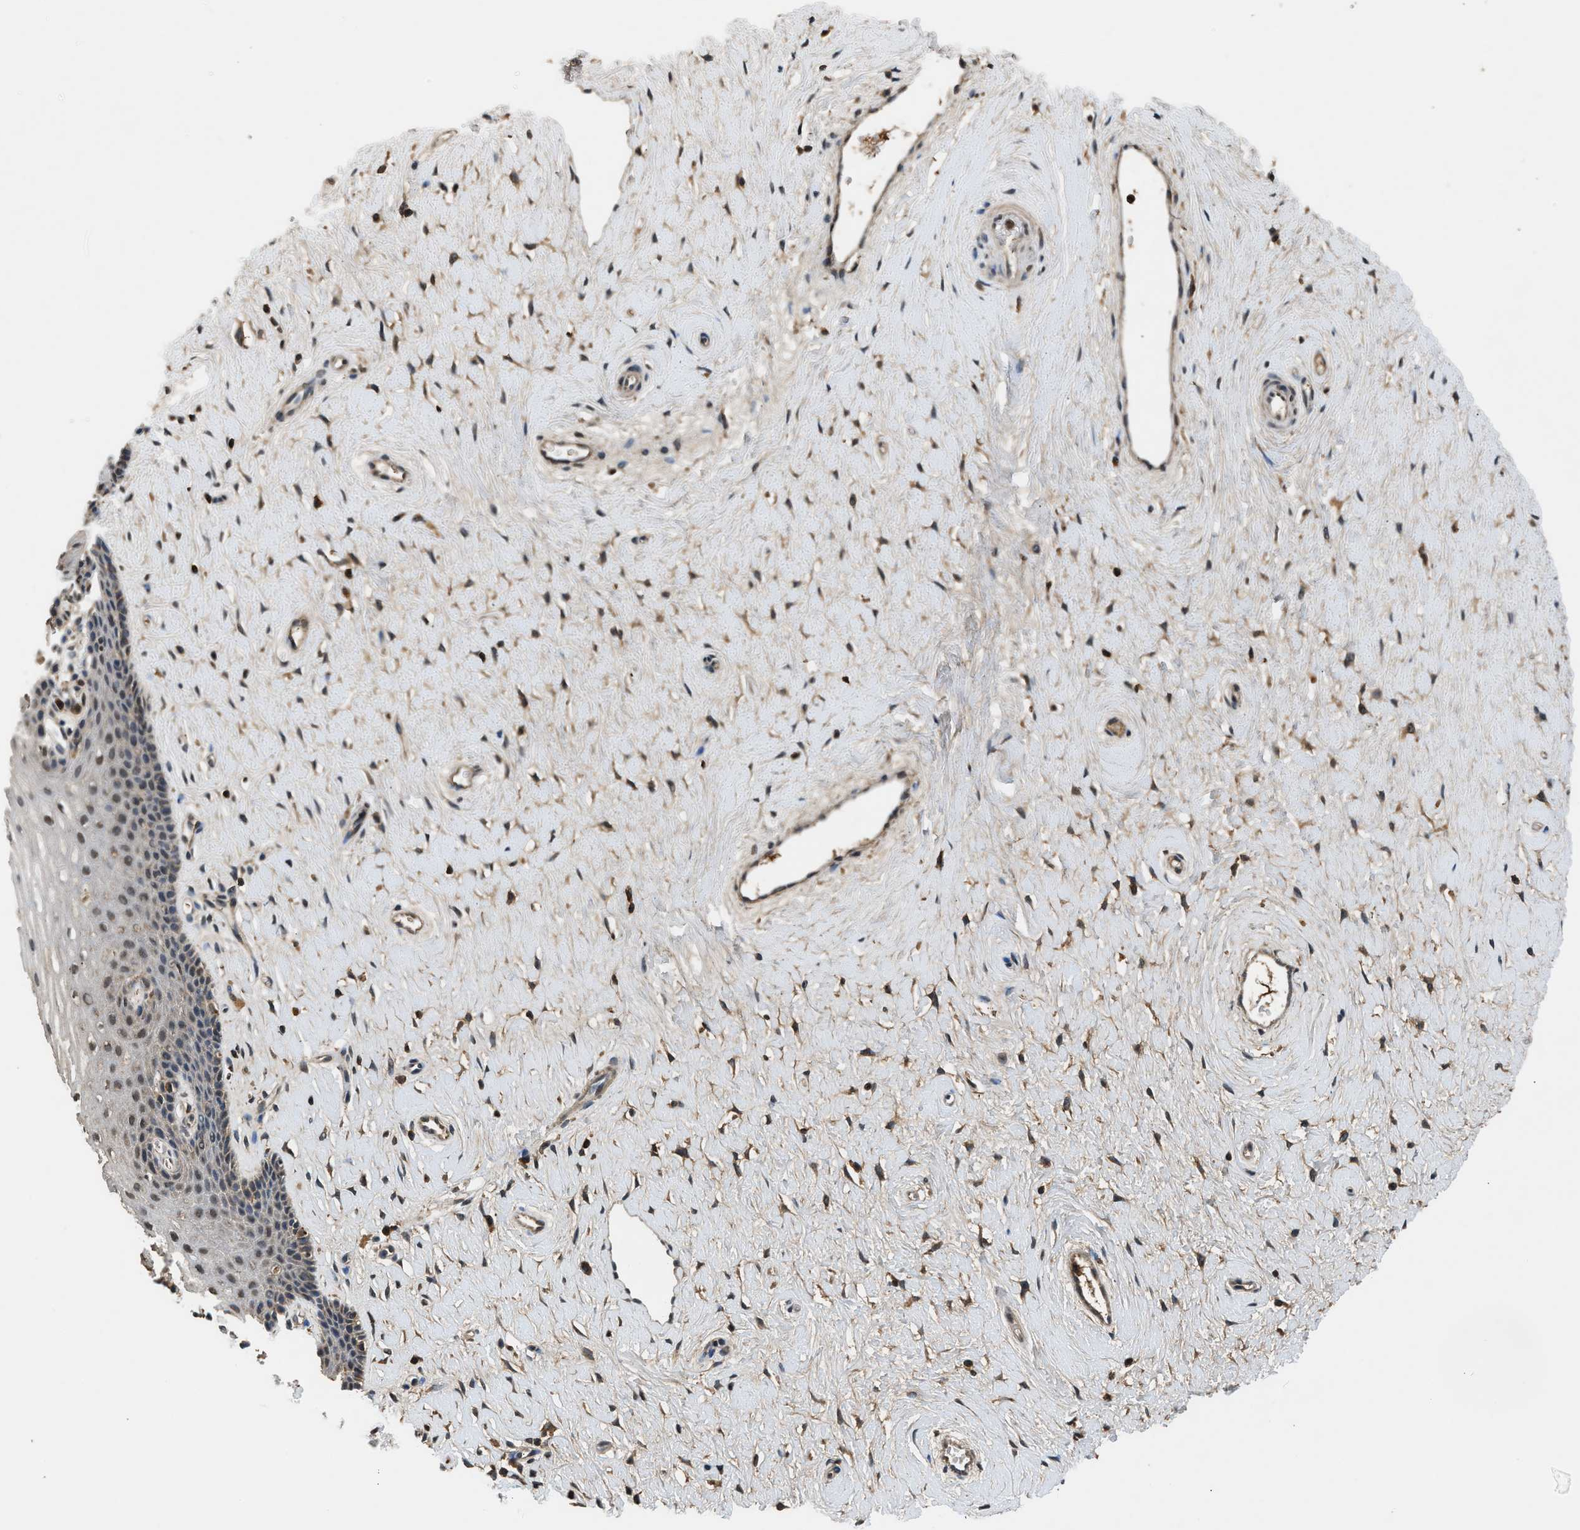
{"staining": {"intensity": "moderate", "quantity": "<25%", "location": "nuclear"}, "tissue": "cervix", "cell_type": "Squamous epithelial cells", "image_type": "normal", "snomed": [{"axis": "morphology", "description": "Normal tissue, NOS"}, {"axis": "topography", "description": "Cervix"}], "caption": "Moderate nuclear protein expression is present in approximately <25% of squamous epithelial cells in cervix. The protein of interest is stained brown, and the nuclei are stained in blue (DAB IHC with brightfield microscopy, high magnification).", "gene": "SLC15A4", "patient": {"sex": "female", "age": 39}}